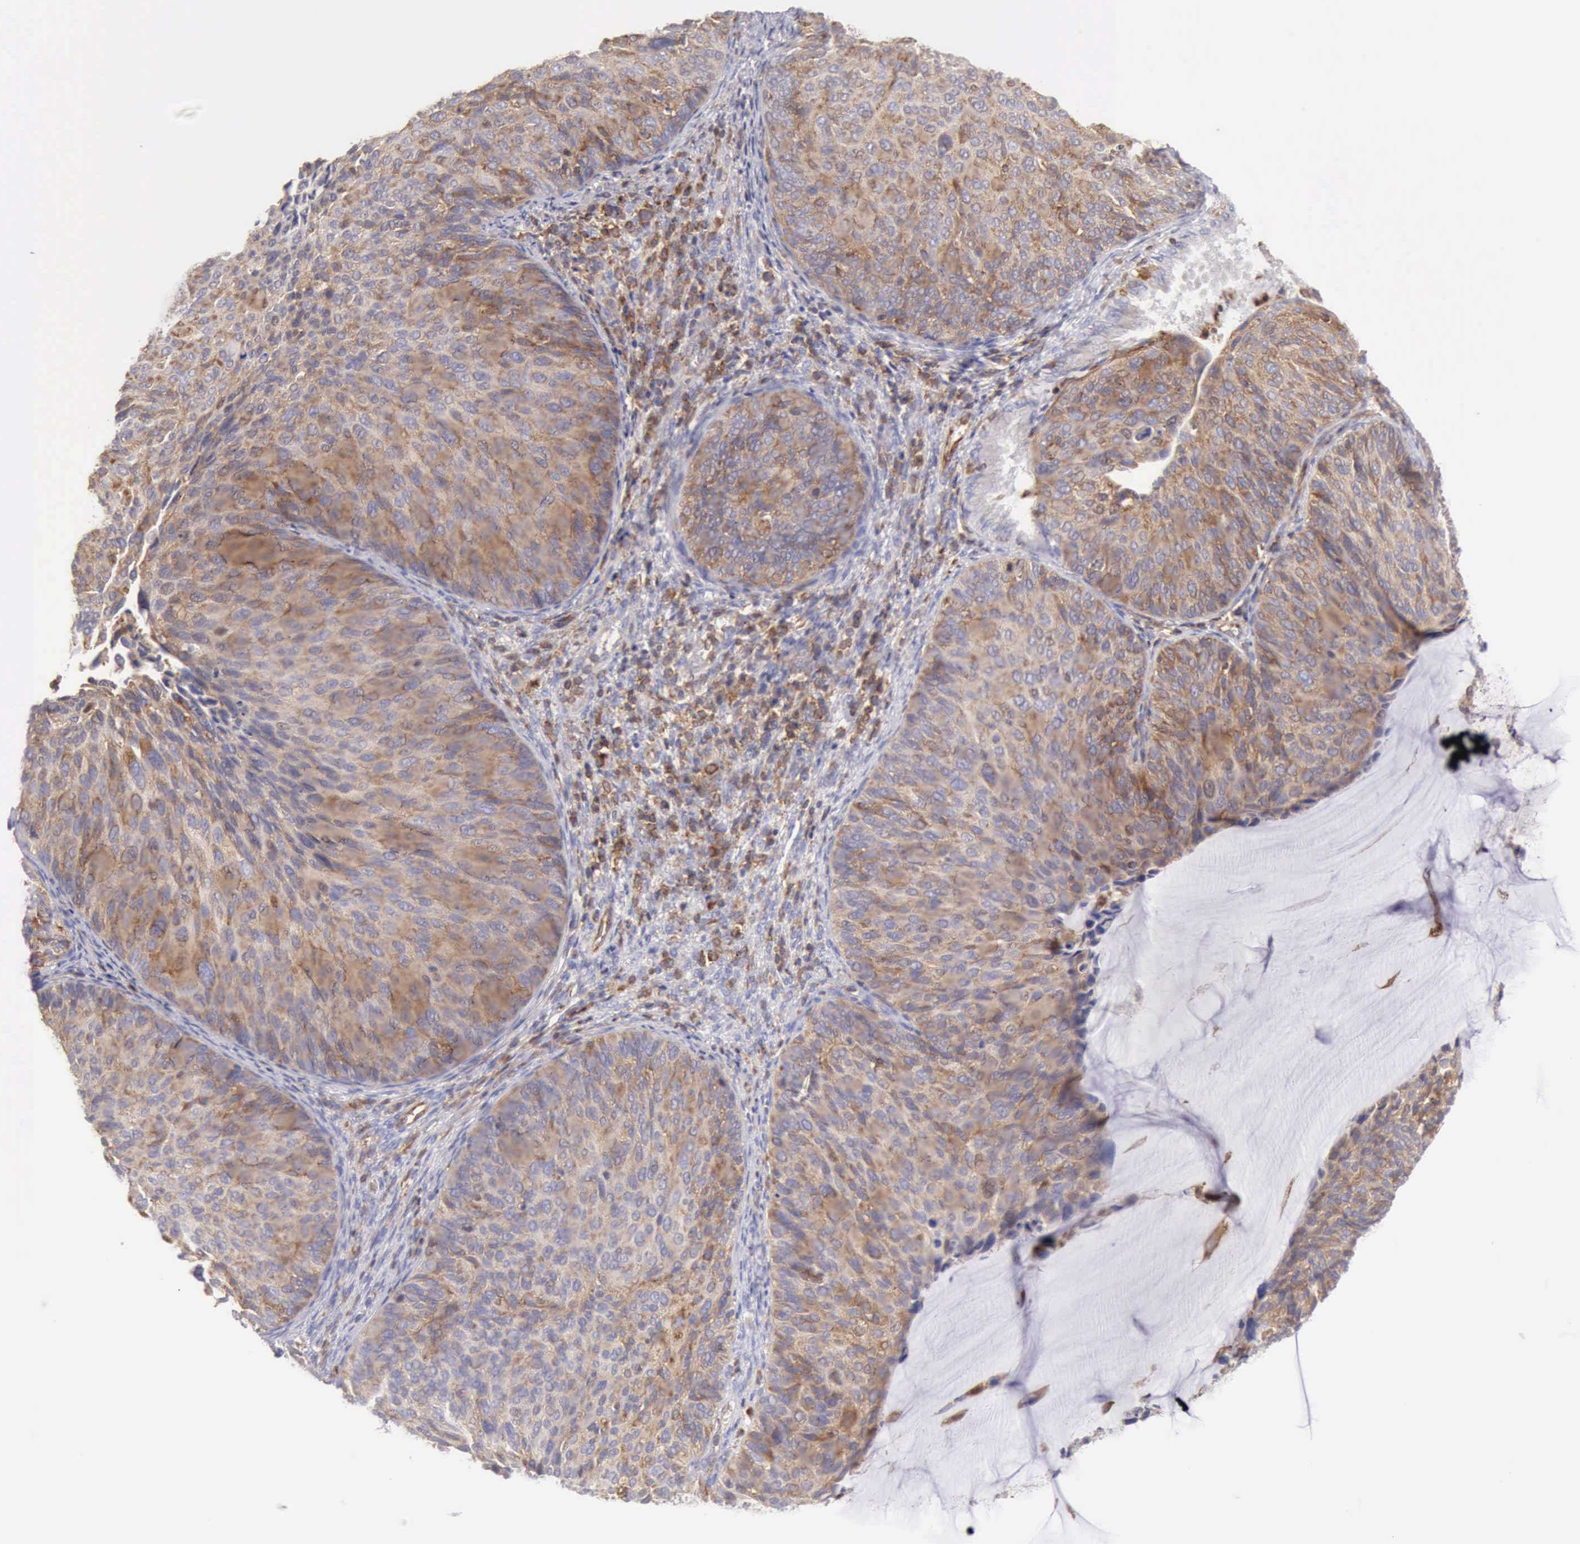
{"staining": {"intensity": "weak", "quantity": ">75%", "location": "cytoplasmic/membranous"}, "tissue": "cervical cancer", "cell_type": "Tumor cells", "image_type": "cancer", "snomed": [{"axis": "morphology", "description": "Squamous cell carcinoma, NOS"}, {"axis": "topography", "description": "Cervix"}], "caption": "Human cervical cancer stained for a protein (brown) exhibits weak cytoplasmic/membranous positive expression in about >75% of tumor cells.", "gene": "ARHGAP4", "patient": {"sex": "female", "age": 36}}